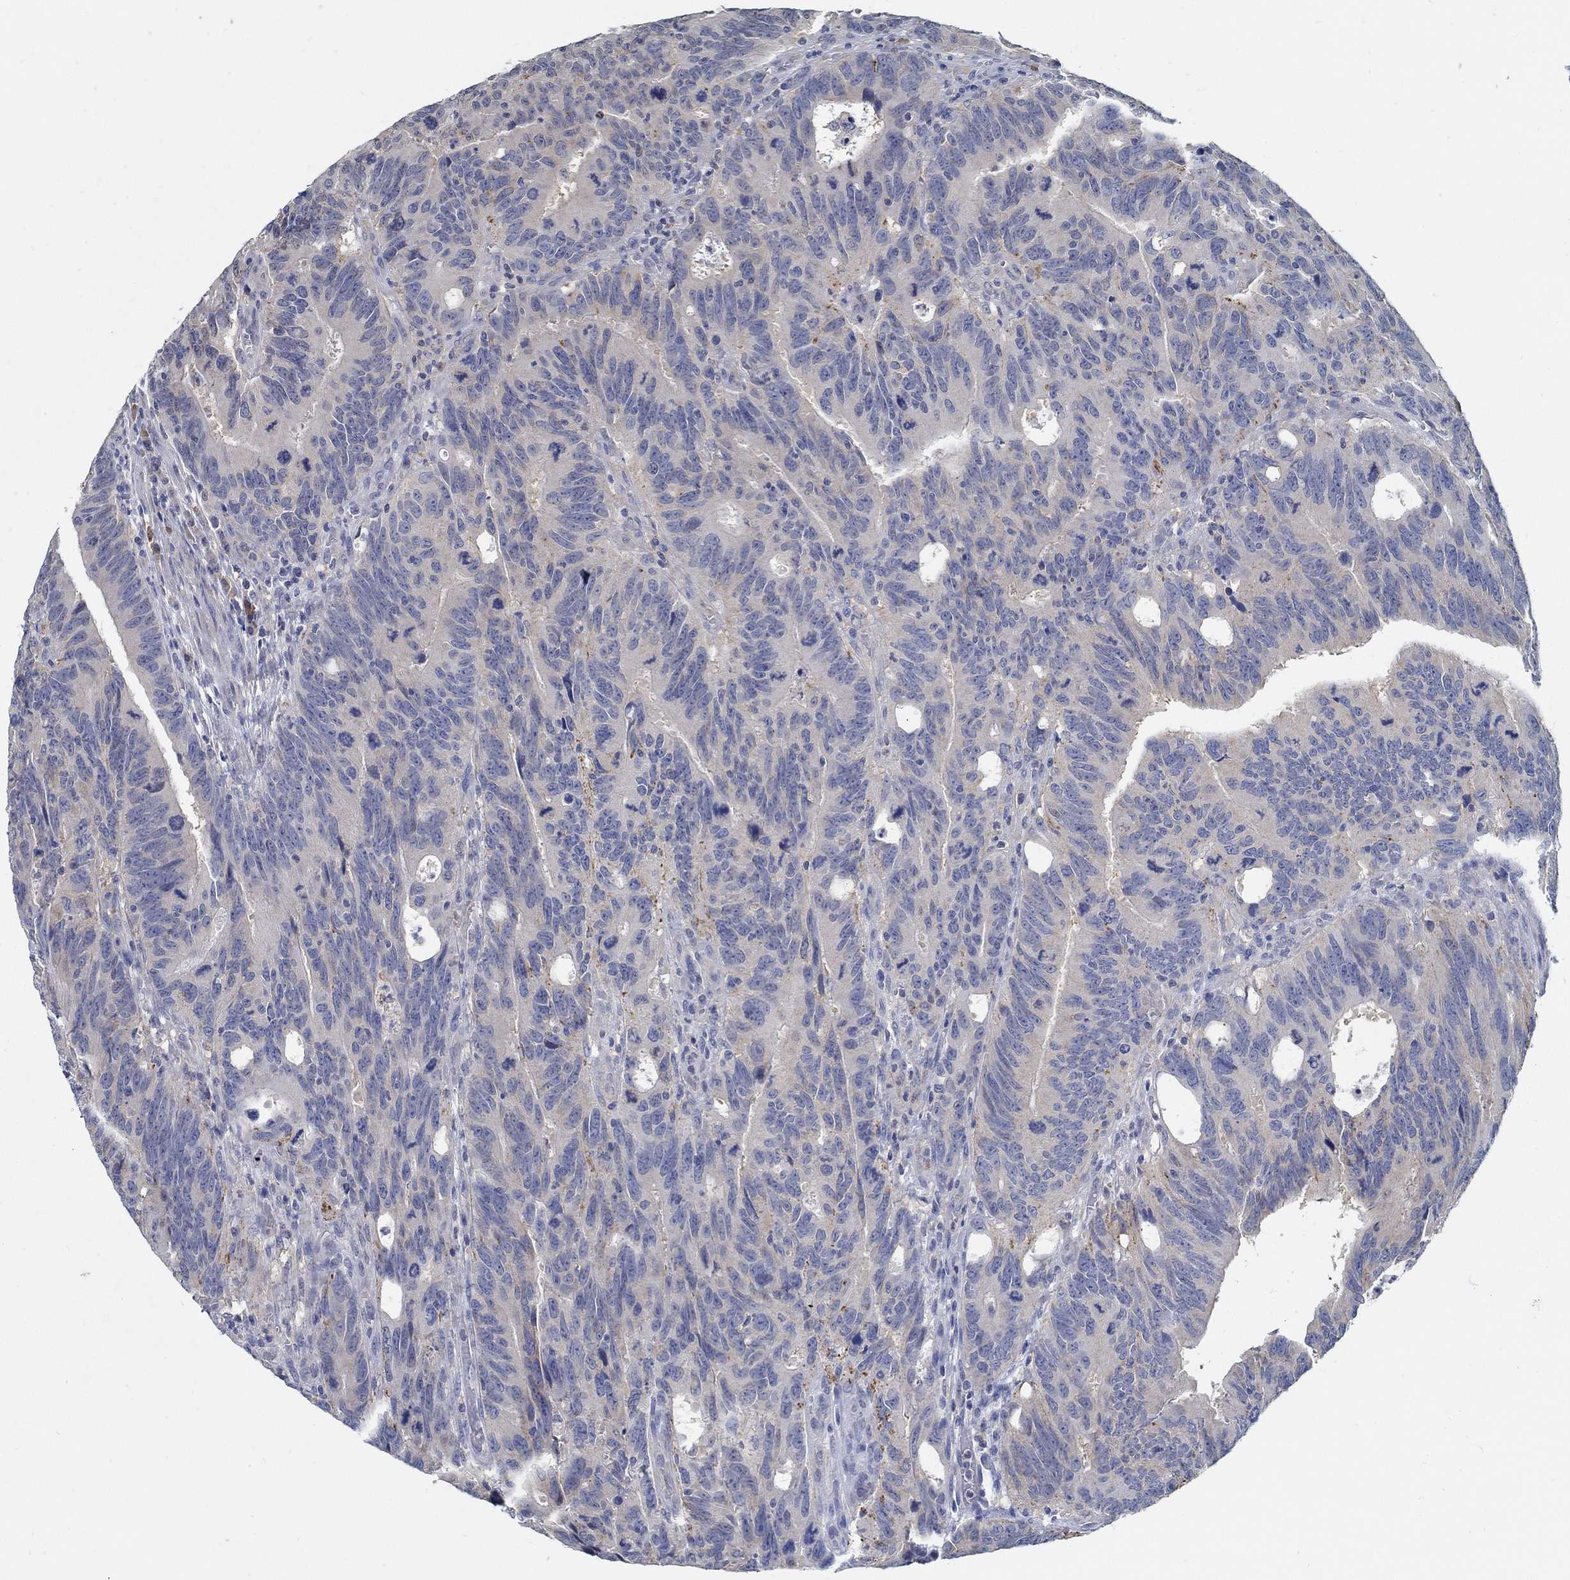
{"staining": {"intensity": "moderate", "quantity": "<25%", "location": "cytoplasmic/membranous"}, "tissue": "colorectal cancer", "cell_type": "Tumor cells", "image_type": "cancer", "snomed": [{"axis": "morphology", "description": "Adenocarcinoma, NOS"}, {"axis": "topography", "description": "Colon"}], "caption": "IHC staining of adenocarcinoma (colorectal), which reveals low levels of moderate cytoplasmic/membranous positivity in about <25% of tumor cells indicating moderate cytoplasmic/membranous protein staining. The staining was performed using DAB (3,3'-diaminobenzidine) (brown) for protein detection and nuclei were counterstained in hematoxylin (blue).", "gene": "PCDH11X", "patient": {"sex": "female", "age": 77}}